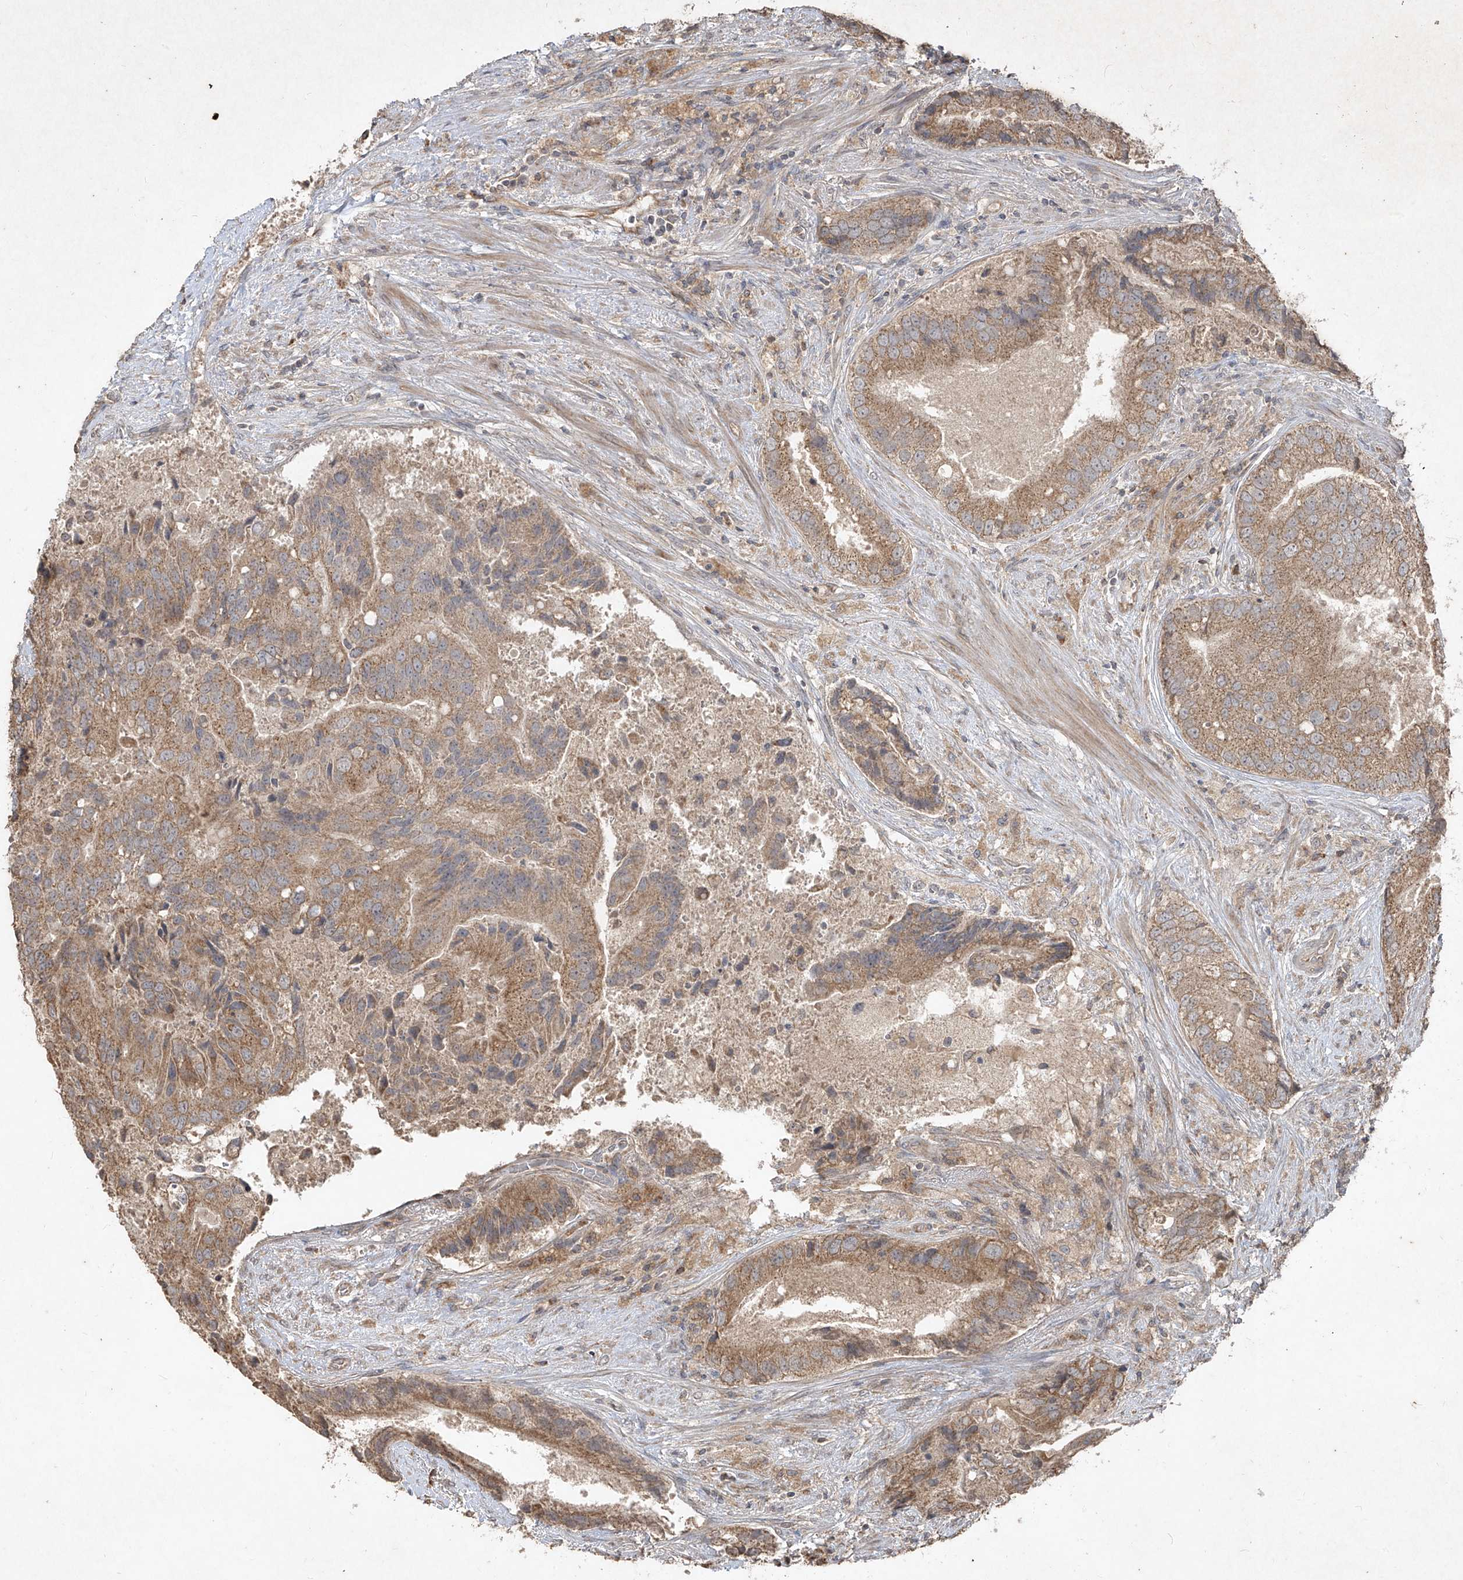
{"staining": {"intensity": "moderate", "quantity": ">75%", "location": "cytoplasmic/membranous"}, "tissue": "prostate cancer", "cell_type": "Tumor cells", "image_type": "cancer", "snomed": [{"axis": "morphology", "description": "Adenocarcinoma, High grade"}, {"axis": "topography", "description": "Prostate"}], "caption": "About >75% of tumor cells in prostate cancer exhibit moderate cytoplasmic/membranous protein positivity as visualized by brown immunohistochemical staining.", "gene": "ABCD3", "patient": {"sex": "male", "age": 70}}